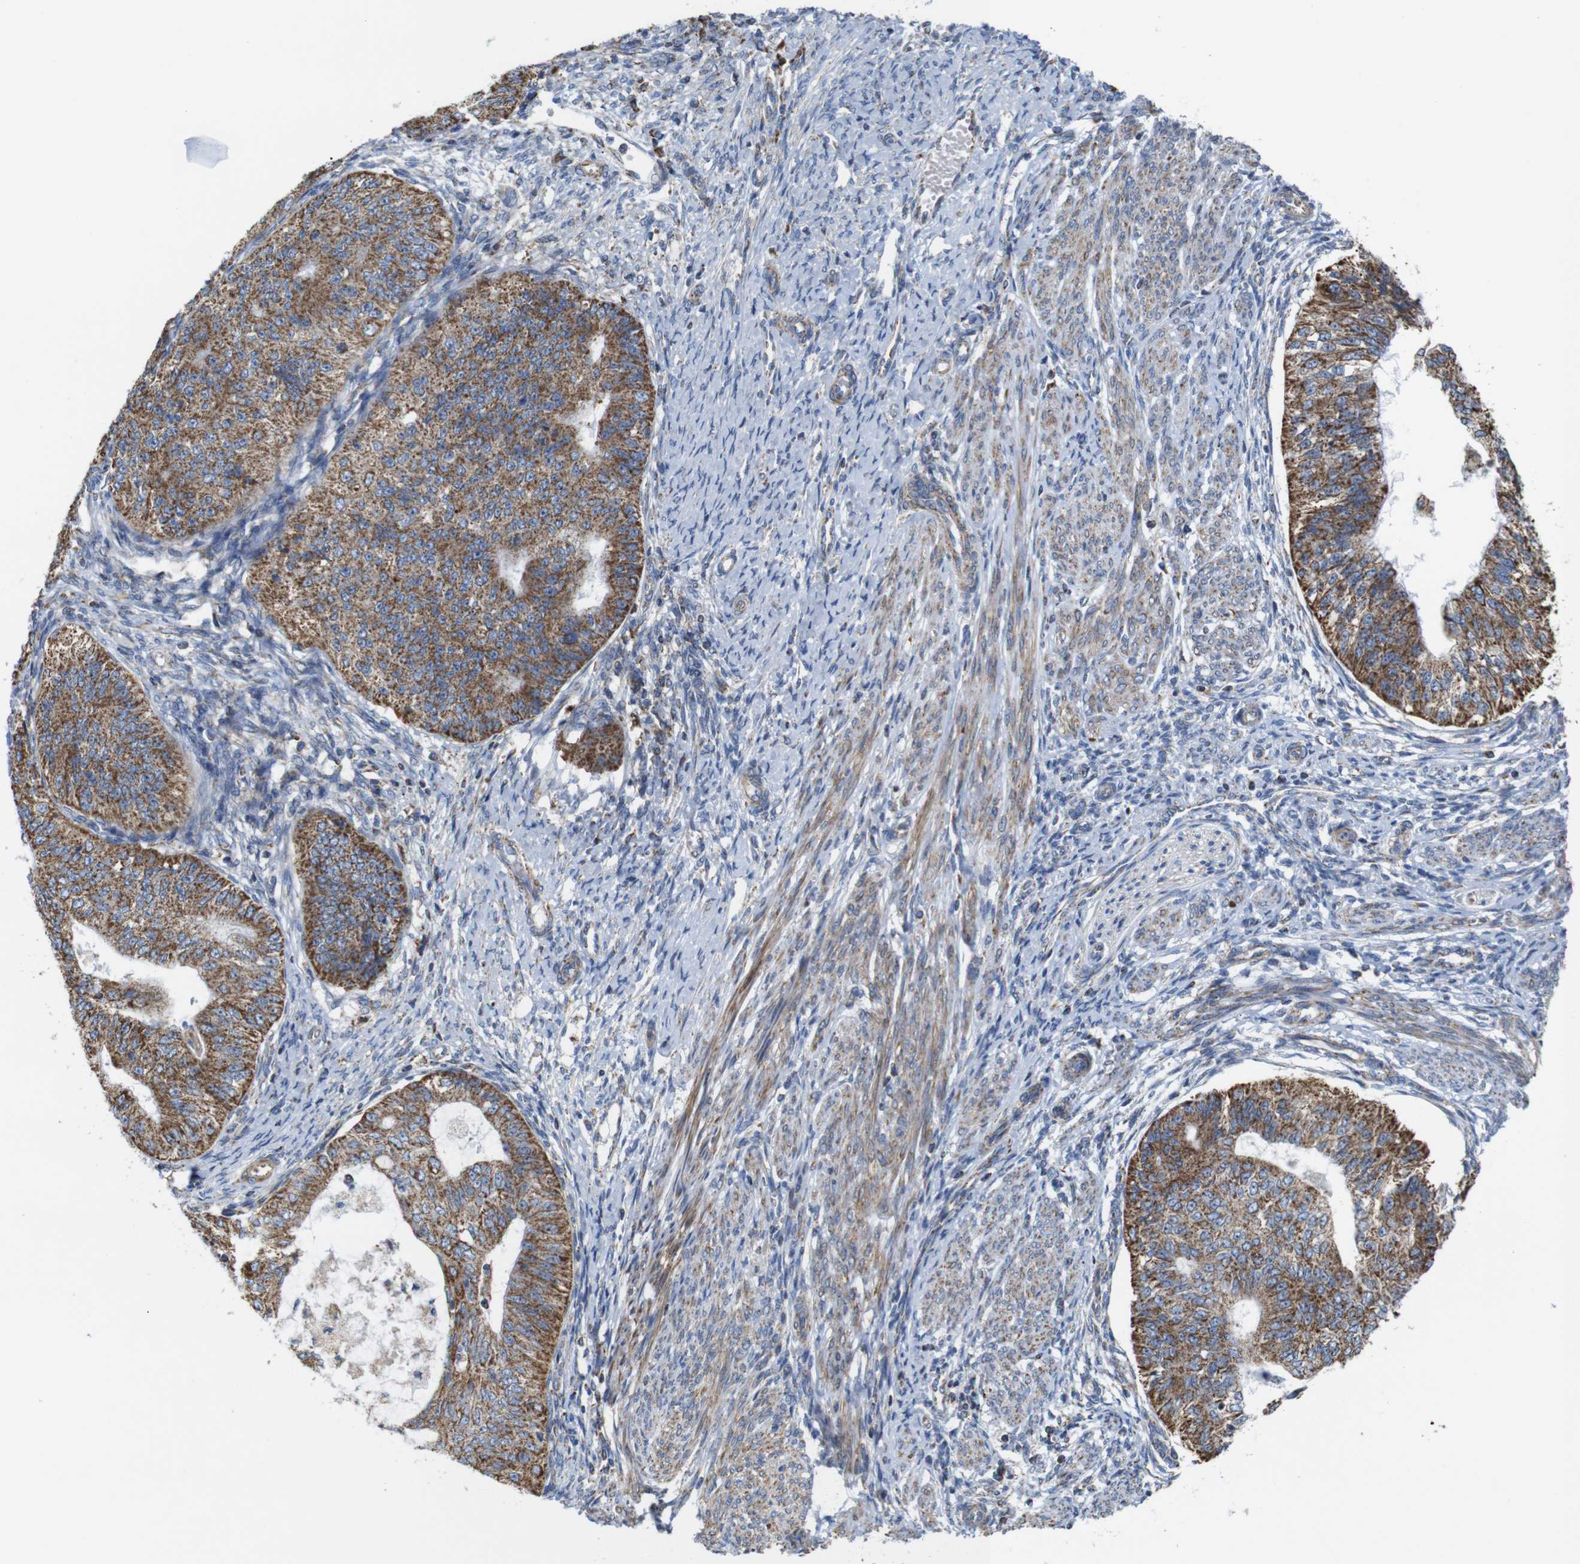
{"staining": {"intensity": "strong", "quantity": ">75%", "location": "cytoplasmic/membranous"}, "tissue": "endometrial cancer", "cell_type": "Tumor cells", "image_type": "cancer", "snomed": [{"axis": "morphology", "description": "Adenocarcinoma, NOS"}, {"axis": "topography", "description": "Endometrium"}], "caption": "A histopathology image of adenocarcinoma (endometrial) stained for a protein exhibits strong cytoplasmic/membranous brown staining in tumor cells.", "gene": "FAM171B", "patient": {"sex": "female", "age": 32}}